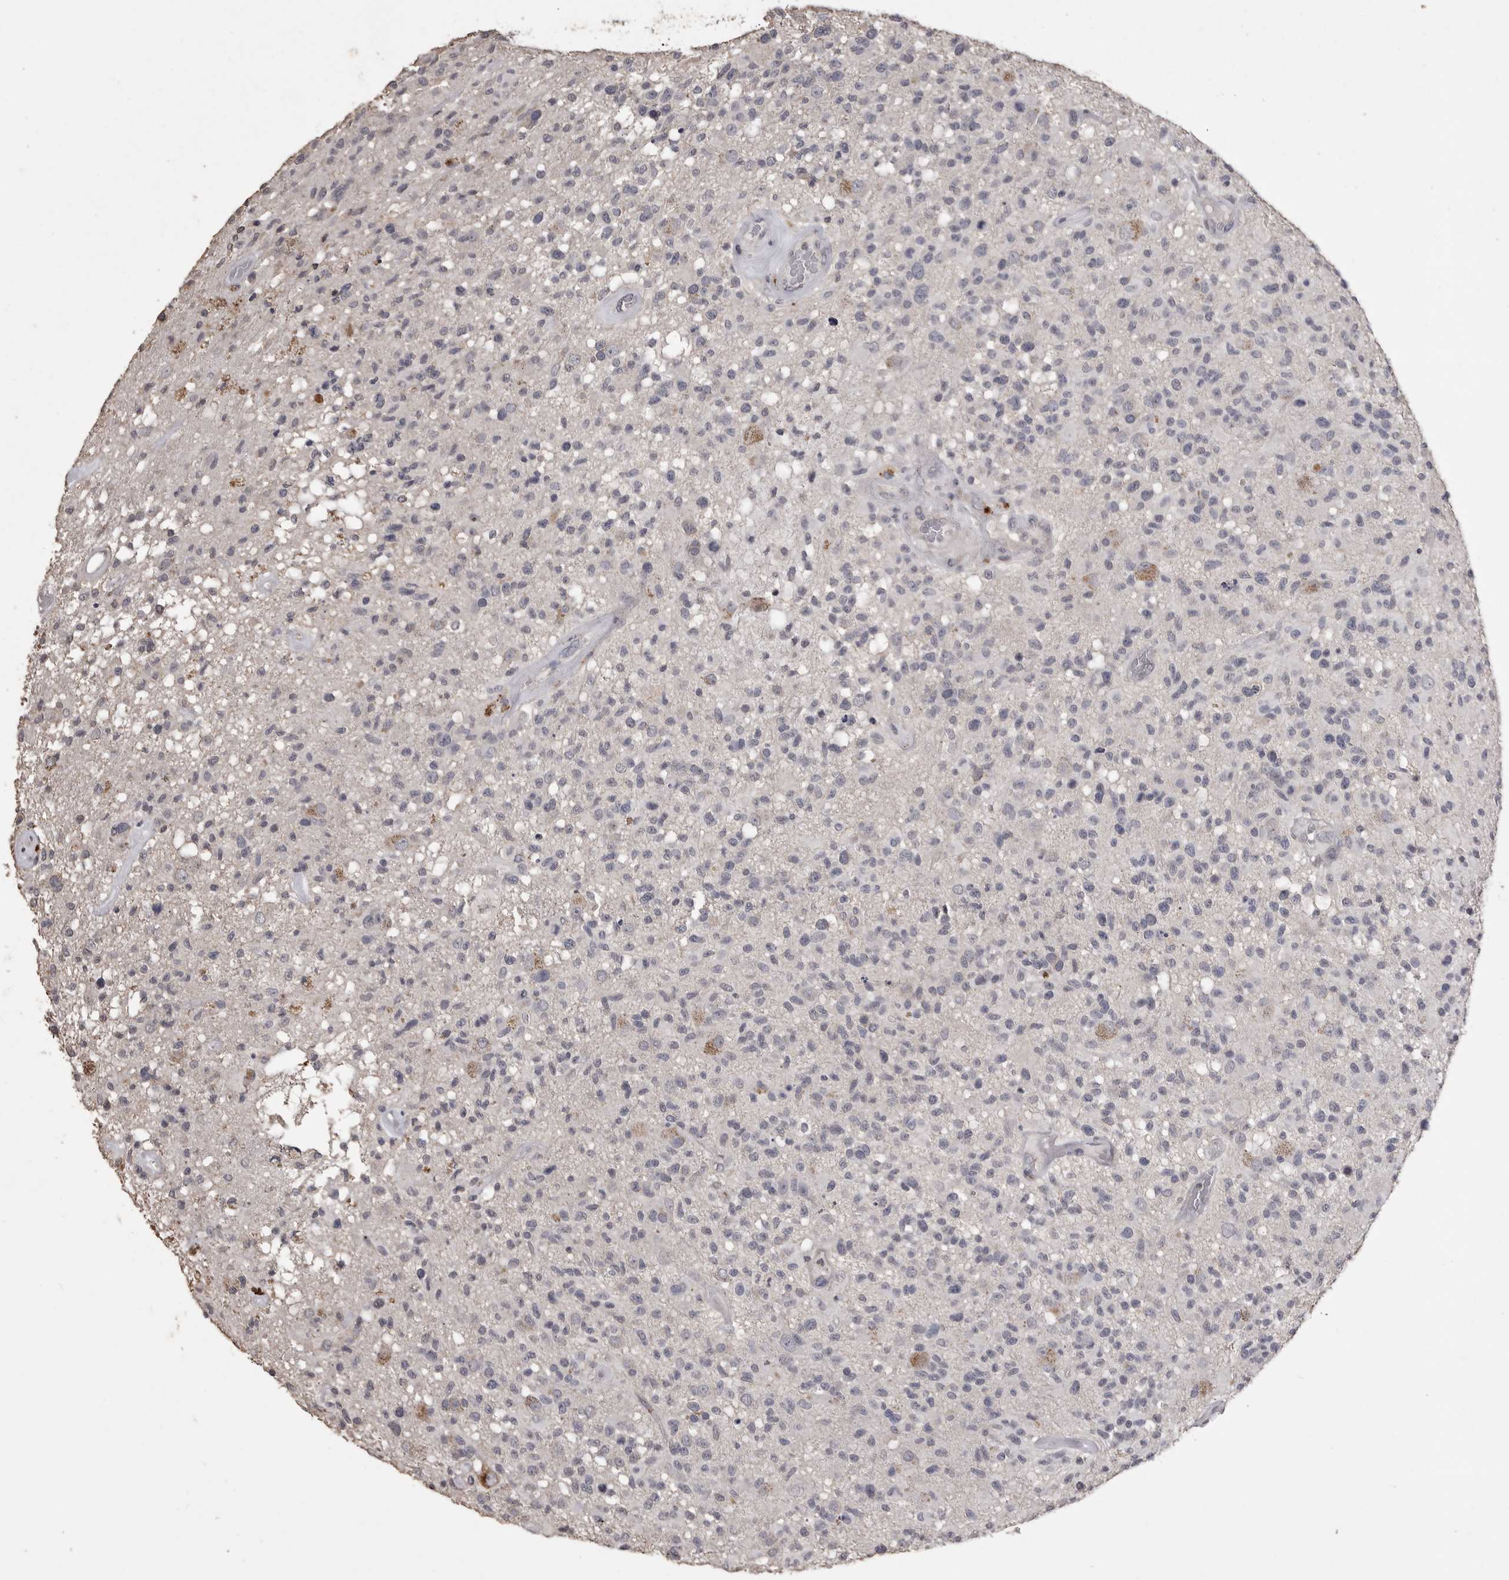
{"staining": {"intensity": "negative", "quantity": "none", "location": "none"}, "tissue": "glioma", "cell_type": "Tumor cells", "image_type": "cancer", "snomed": [{"axis": "morphology", "description": "Glioma, malignant, High grade"}, {"axis": "morphology", "description": "Glioblastoma, NOS"}, {"axis": "topography", "description": "Brain"}], "caption": "Immunohistochemistry of glioblastoma shows no positivity in tumor cells.", "gene": "MMP7", "patient": {"sex": "male", "age": 60}}